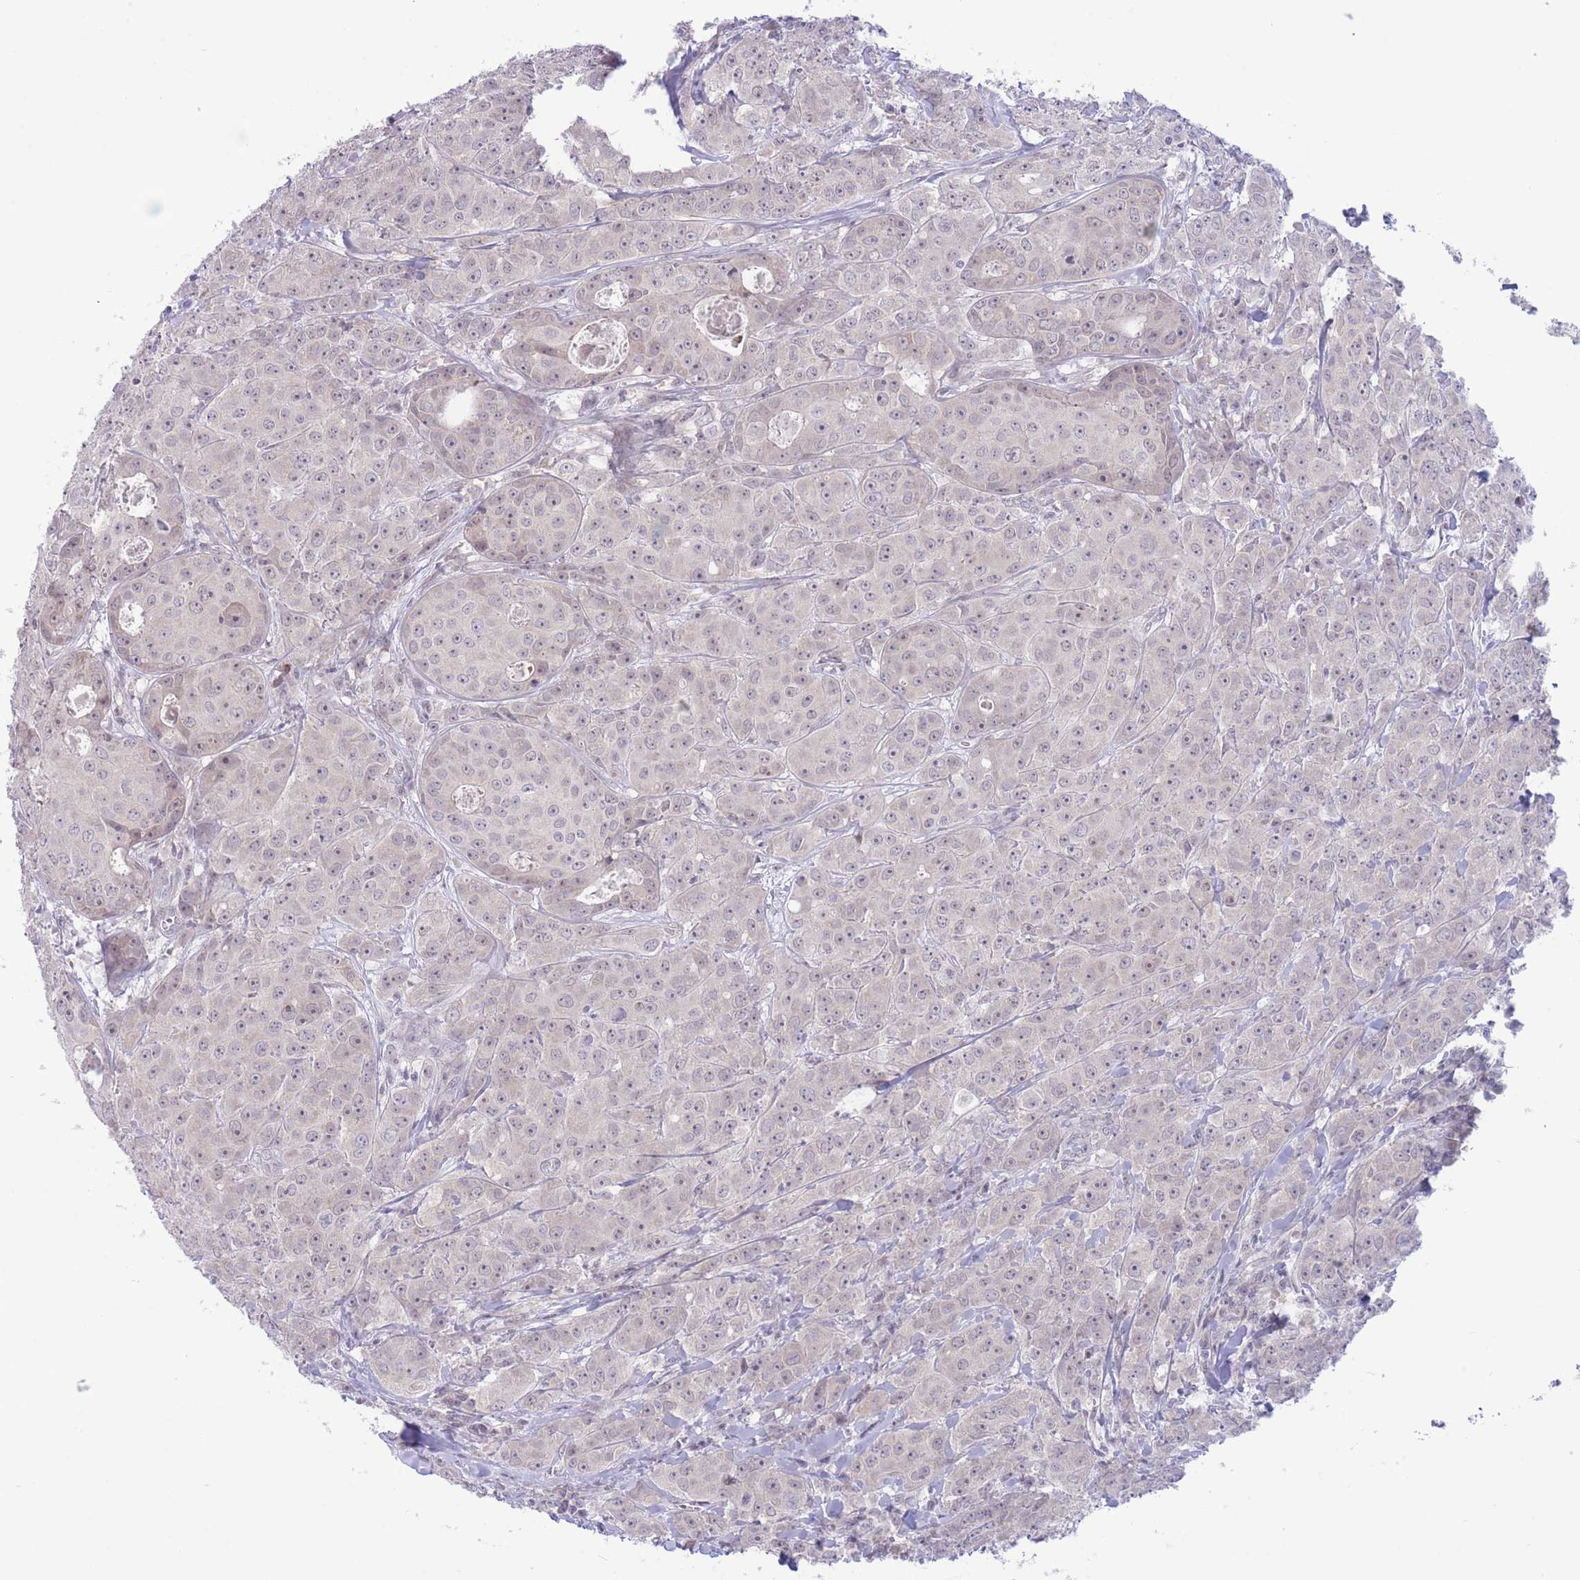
{"staining": {"intensity": "weak", "quantity": ">75%", "location": "nuclear"}, "tissue": "breast cancer", "cell_type": "Tumor cells", "image_type": "cancer", "snomed": [{"axis": "morphology", "description": "Duct carcinoma"}, {"axis": "topography", "description": "Breast"}], "caption": "Weak nuclear expression is appreciated in about >75% of tumor cells in invasive ductal carcinoma (breast).", "gene": "FBXO46", "patient": {"sex": "female", "age": 43}}